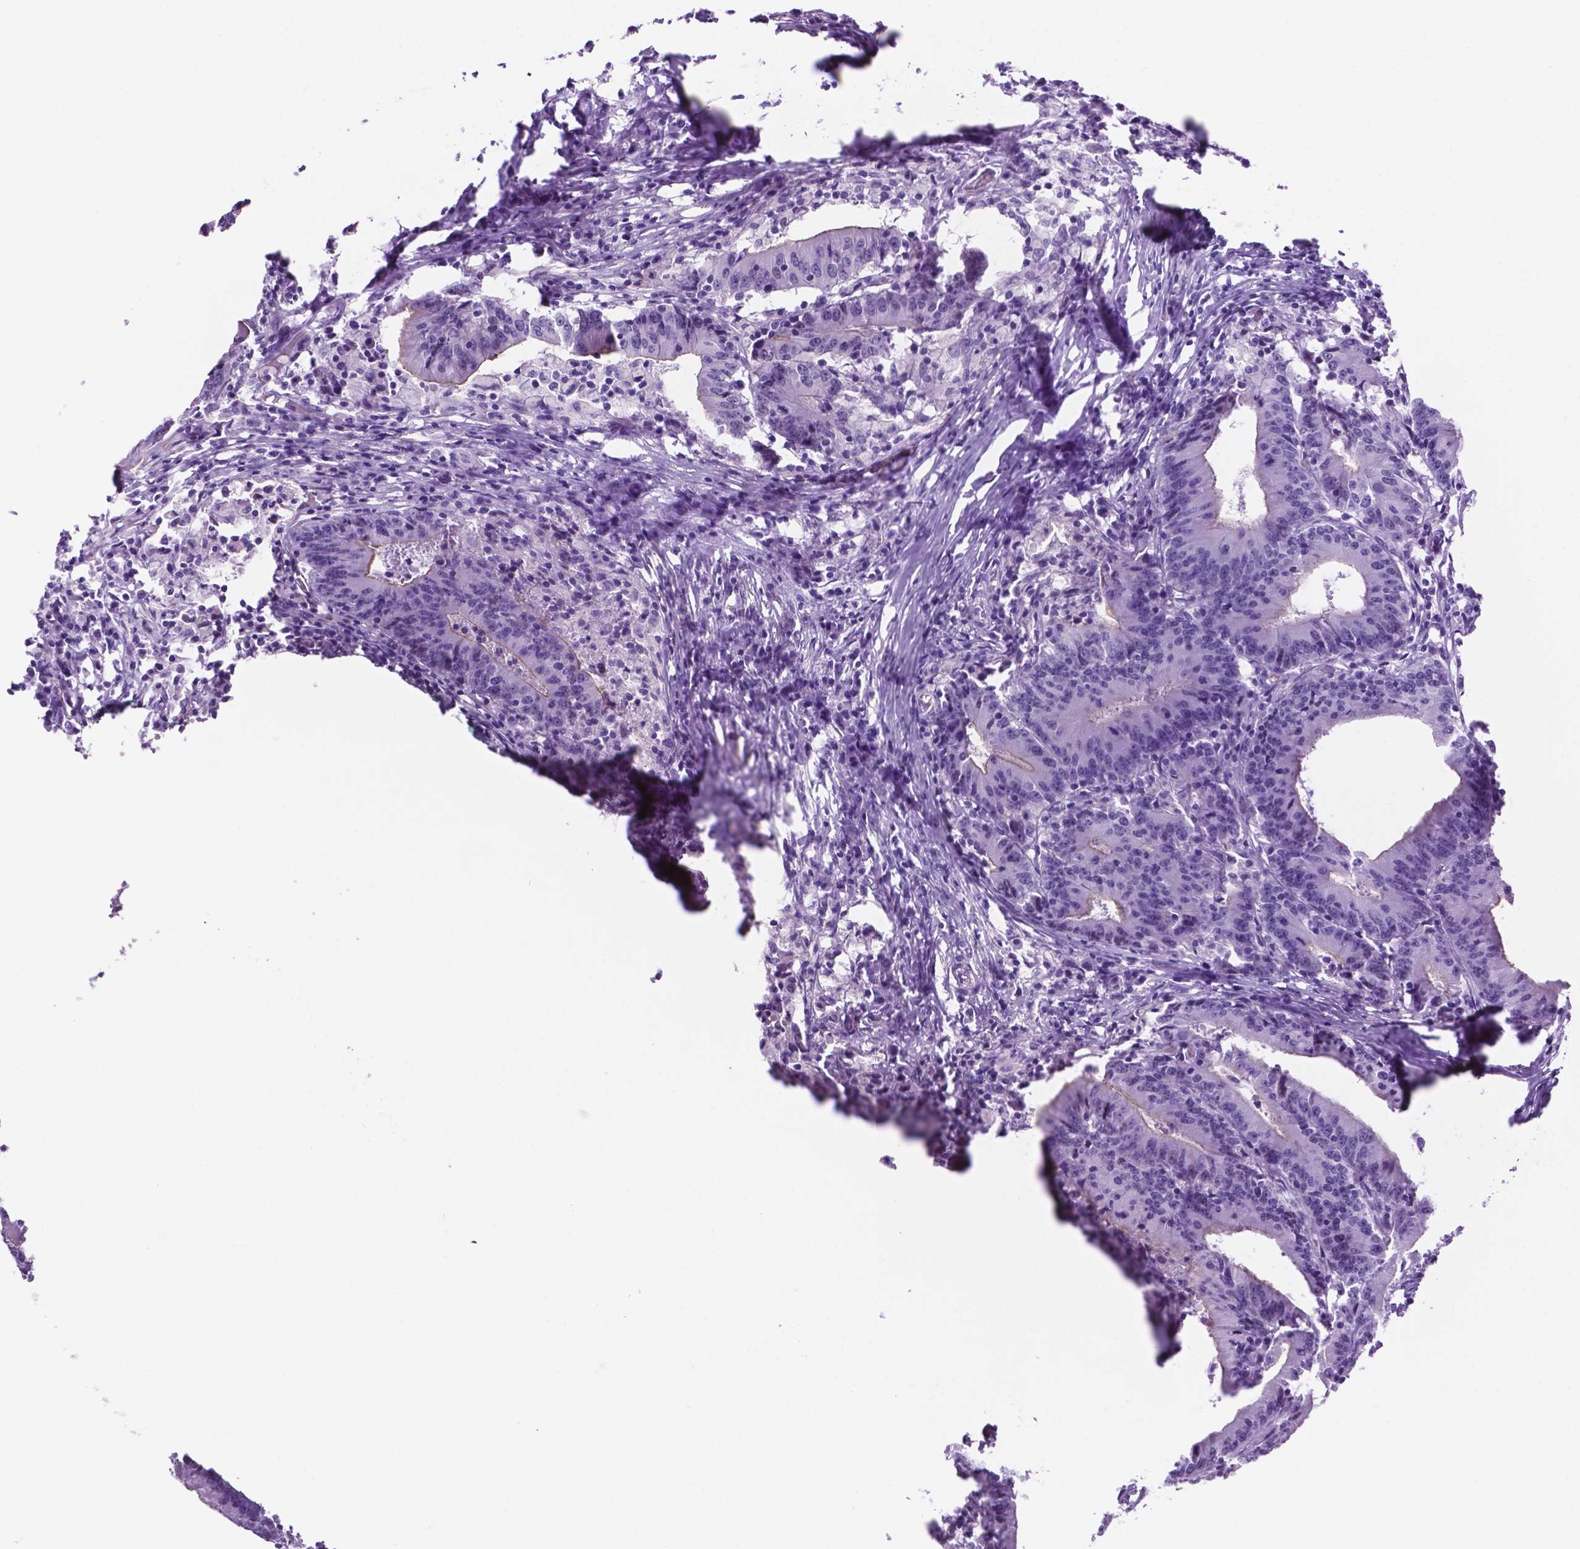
{"staining": {"intensity": "negative", "quantity": "none", "location": "none"}, "tissue": "colorectal cancer", "cell_type": "Tumor cells", "image_type": "cancer", "snomed": [{"axis": "morphology", "description": "Adenocarcinoma, NOS"}, {"axis": "topography", "description": "Colon"}], "caption": "DAB immunohistochemical staining of colorectal cancer shows no significant positivity in tumor cells.", "gene": "ACY3", "patient": {"sex": "female", "age": 78}}